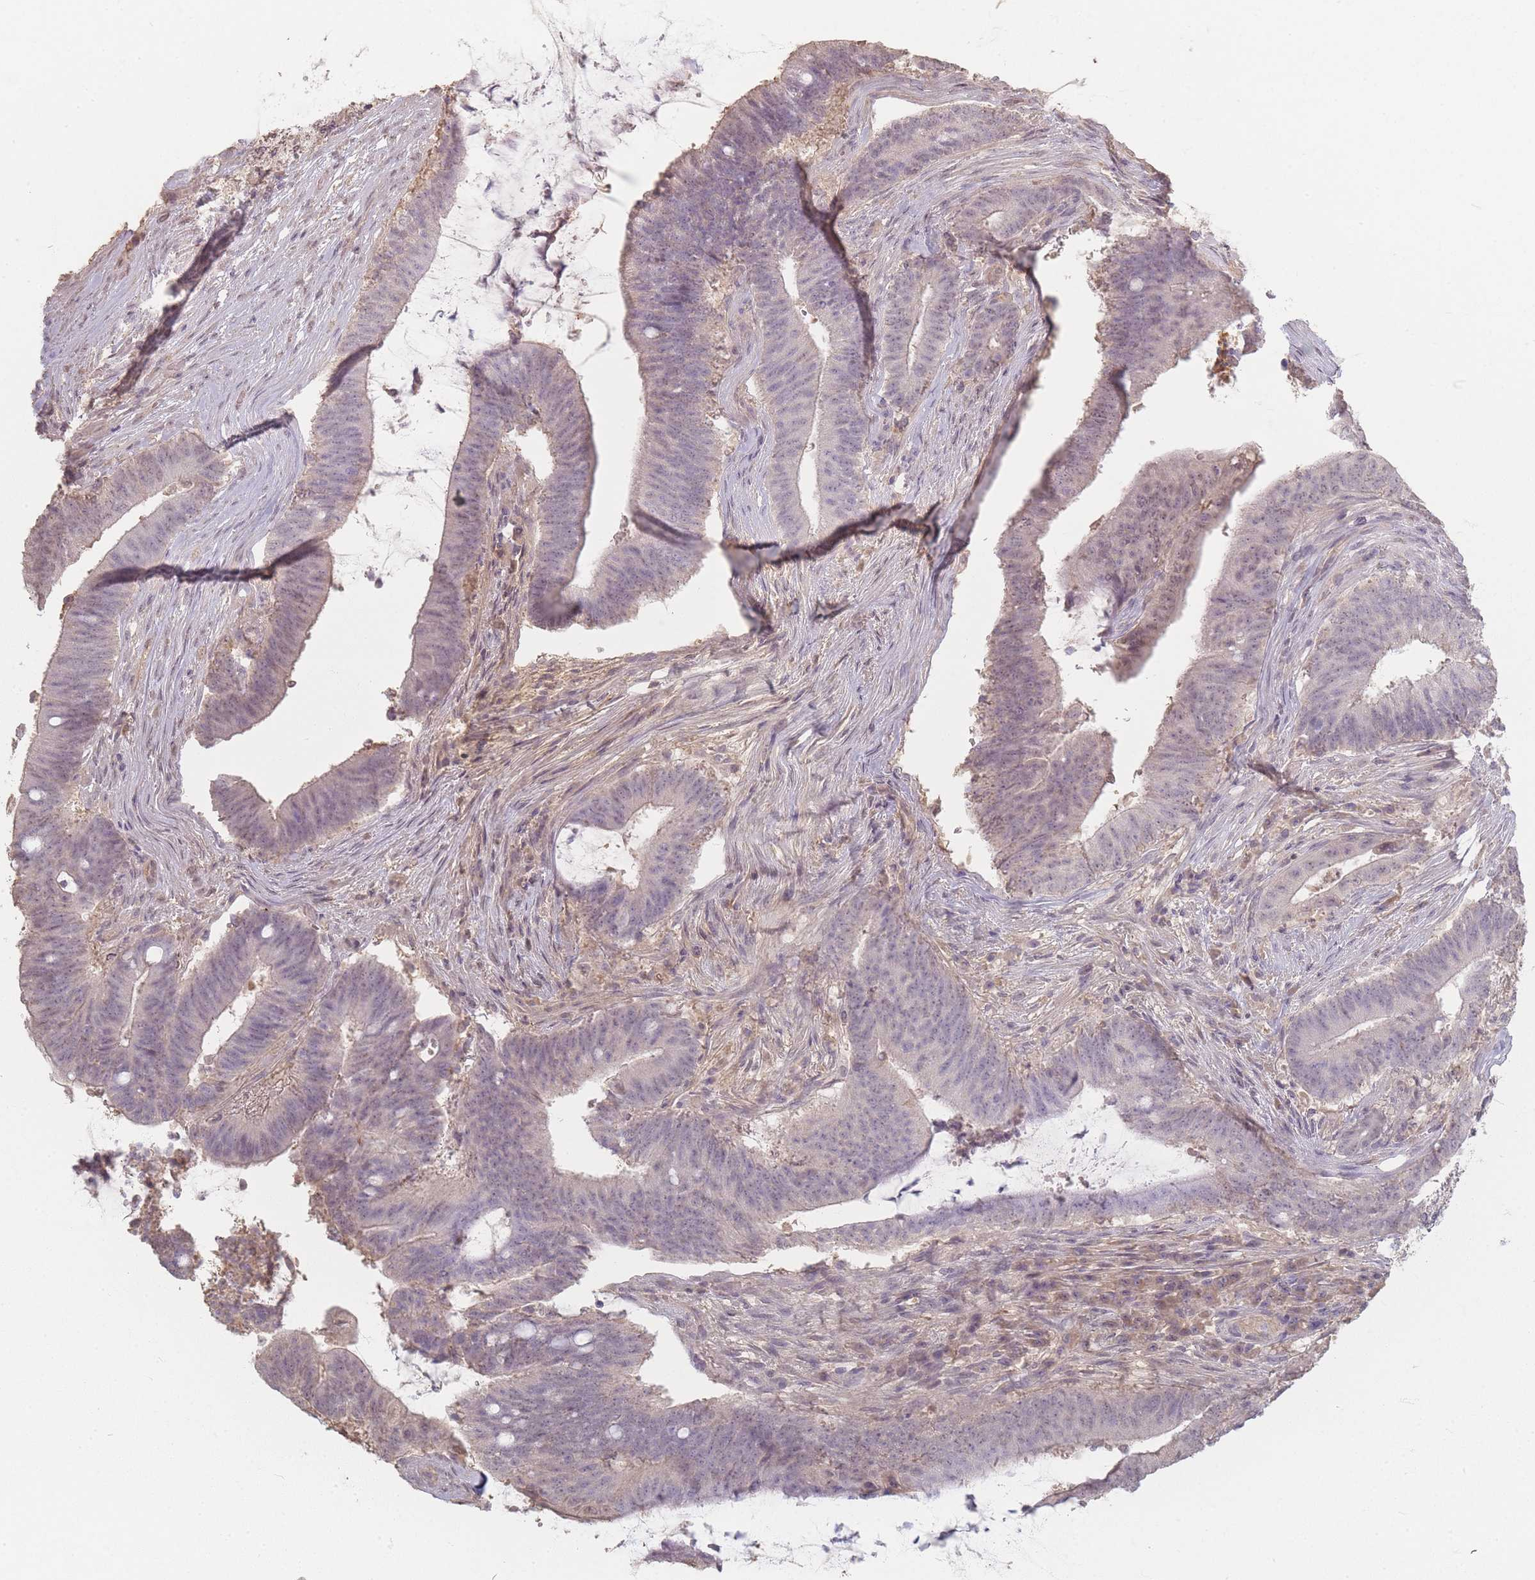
{"staining": {"intensity": "weak", "quantity": "25%-75%", "location": "nuclear"}, "tissue": "colorectal cancer", "cell_type": "Tumor cells", "image_type": "cancer", "snomed": [{"axis": "morphology", "description": "Adenocarcinoma, NOS"}, {"axis": "topography", "description": "Colon"}], "caption": "Protein staining exhibits weak nuclear expression in about 25%-75% of tumor cells in colorectal cancer.", "gene": "RFTN1", "patient": {"sex": "female", "age": 43}}